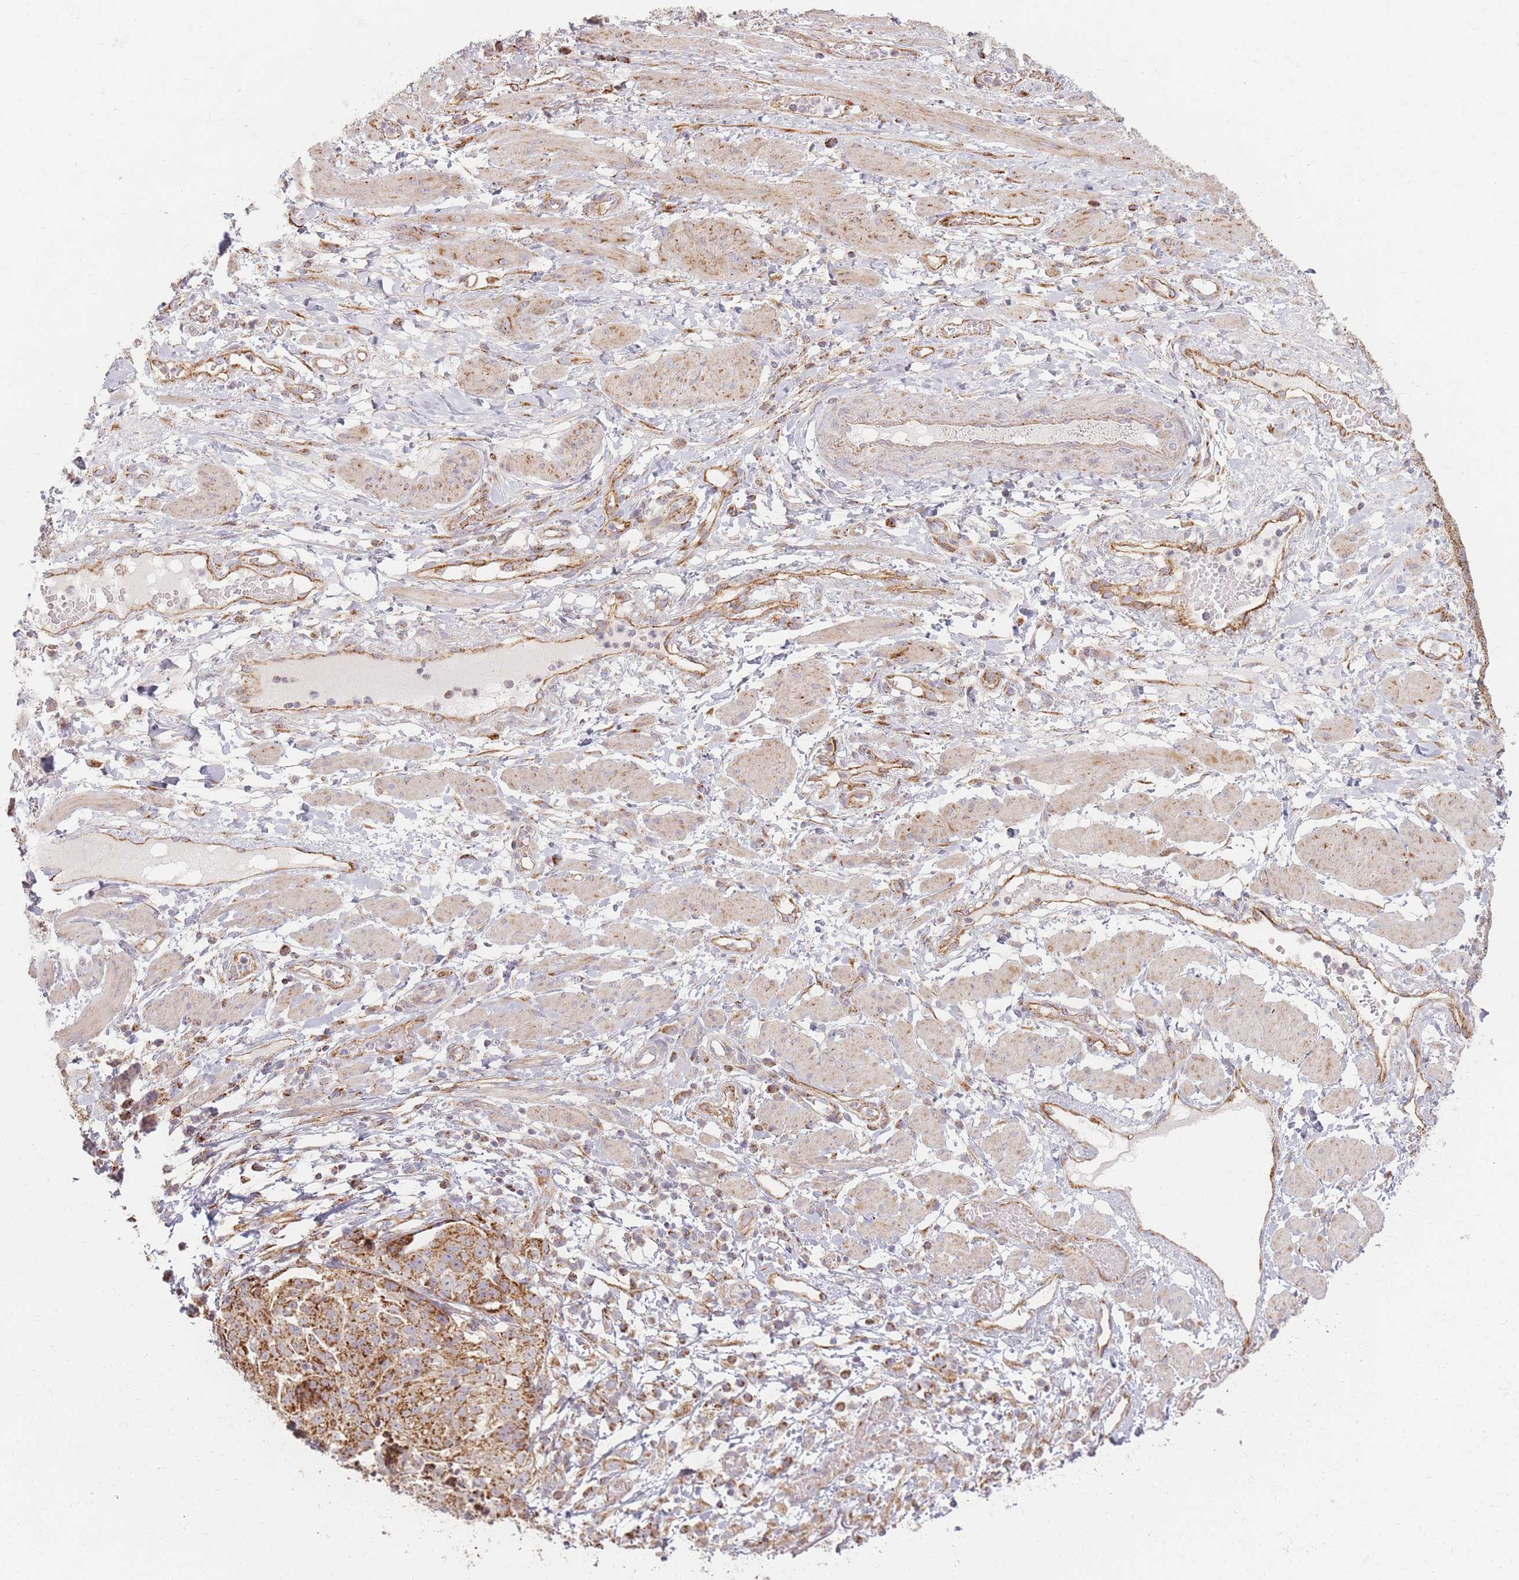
{"staining": {"intensity": "moderate", "quantity": ">75%", "location": "cytoplasmic/membranous"}, "tissue": "ovarian cancer", "cell_type": "Tumor cells", "image_type": "cancer", "snomed": [{"axis": "morphology", "description": "Cystadenocarcinoma, serous, NOS"}, {"axis": "topography", "description": "Ovary"}], "caption": "There is medium levels of moderate cytoplasmic/membranous expression in tumor cells of serous cystadenocarcinoma (ovarian), as demonstrated by immunohistochemical staining (brown color).", "gene": "ESRP2", "patient": {"sex": "female", "age": 58}}